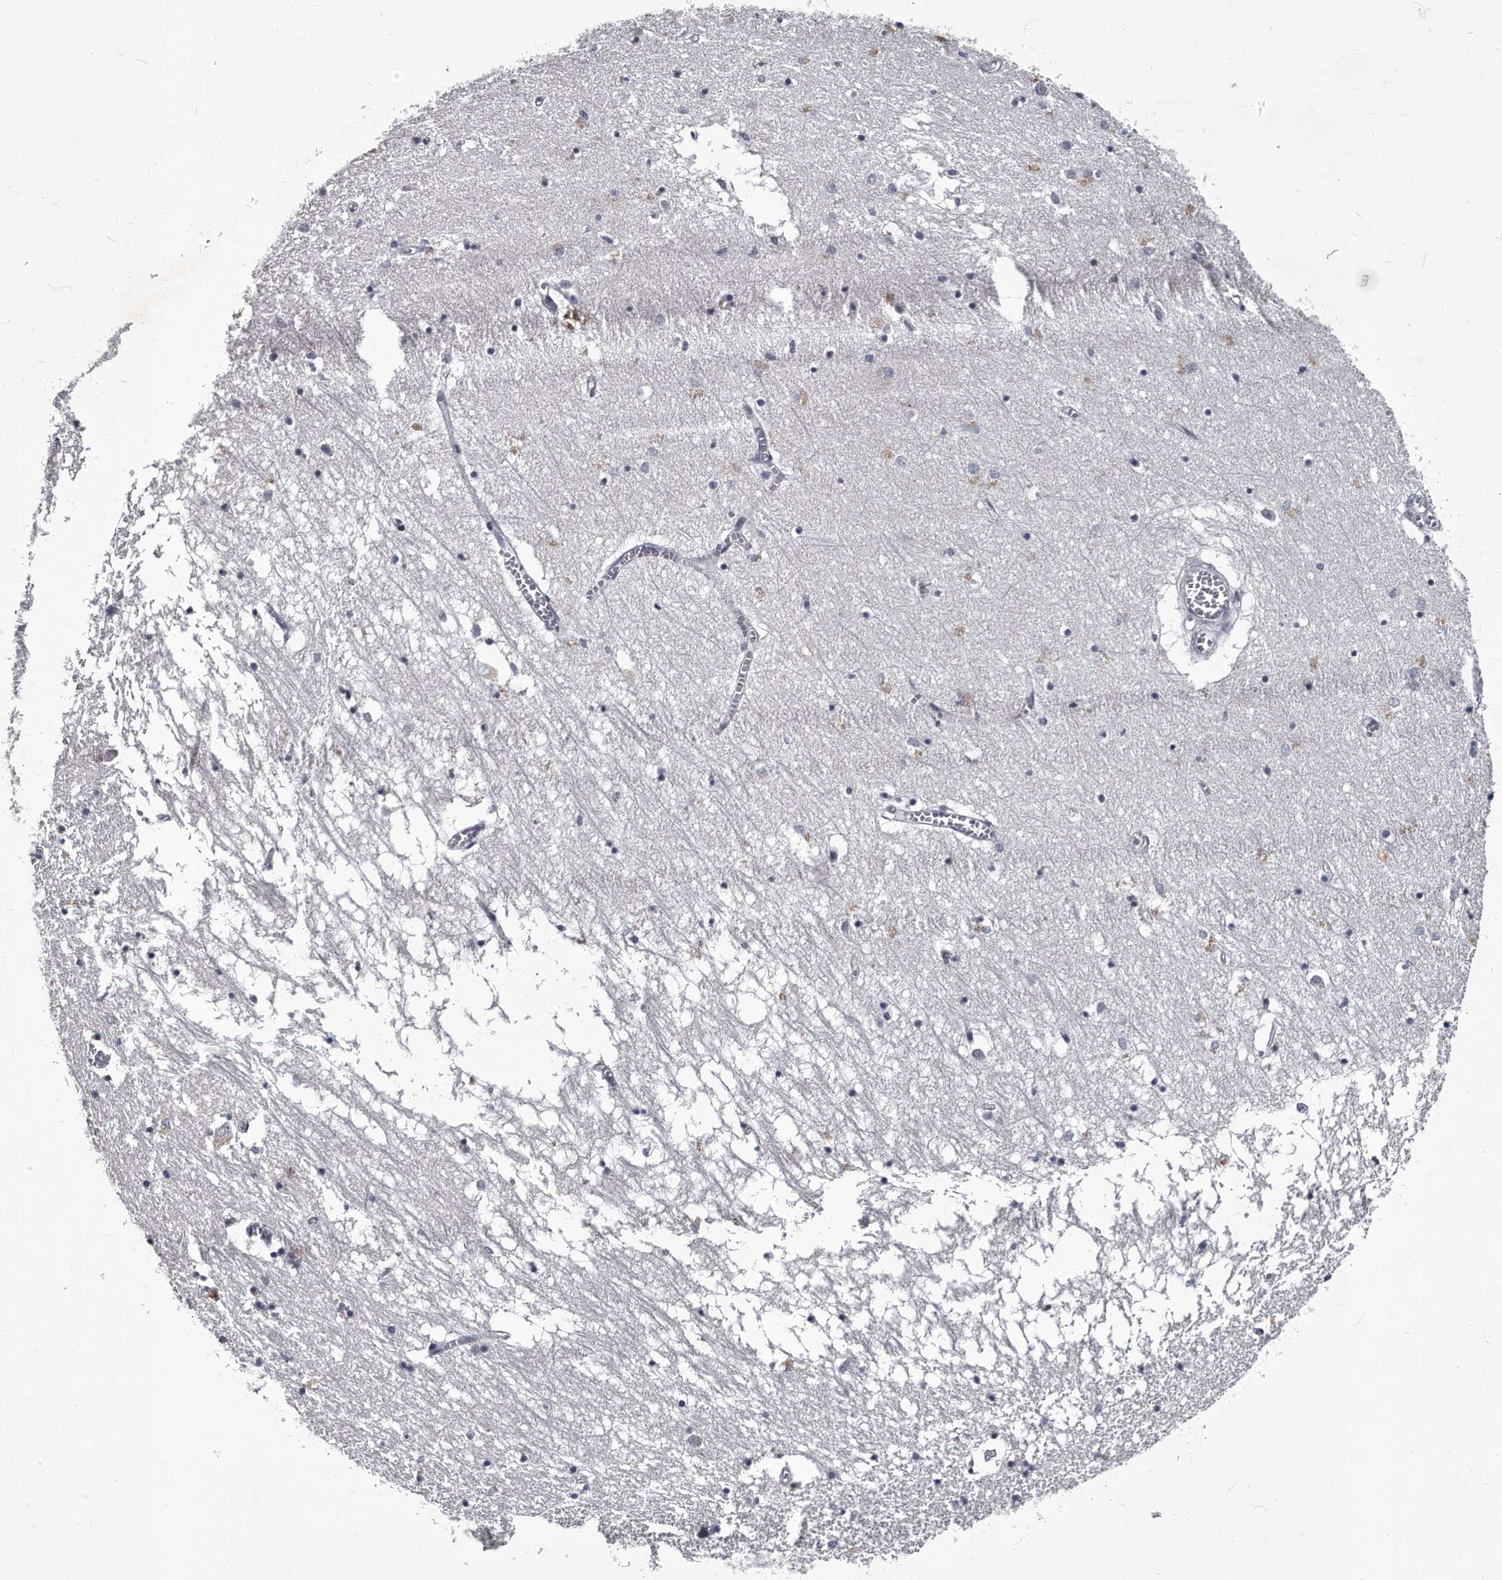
{"staining": {"intensity": "negative", "quantity": "none", "location": "none"}, "tissue": "hippocampus", "cell_type": "Glial cells", "image_type": "normal", "snomed": [{"axis": "morphology", "description": "Normal tissue, NOS"}, {"axis": "topography", "description": "Hippocampus"}], "caption": "A high-resolution micrograph shows immunohistochemistry staining of benign hippocampus, which demonstrates no significant staining in glial cells.", "gene": "GAPVD1", "patient": {"sex": "male", "age": 70}}